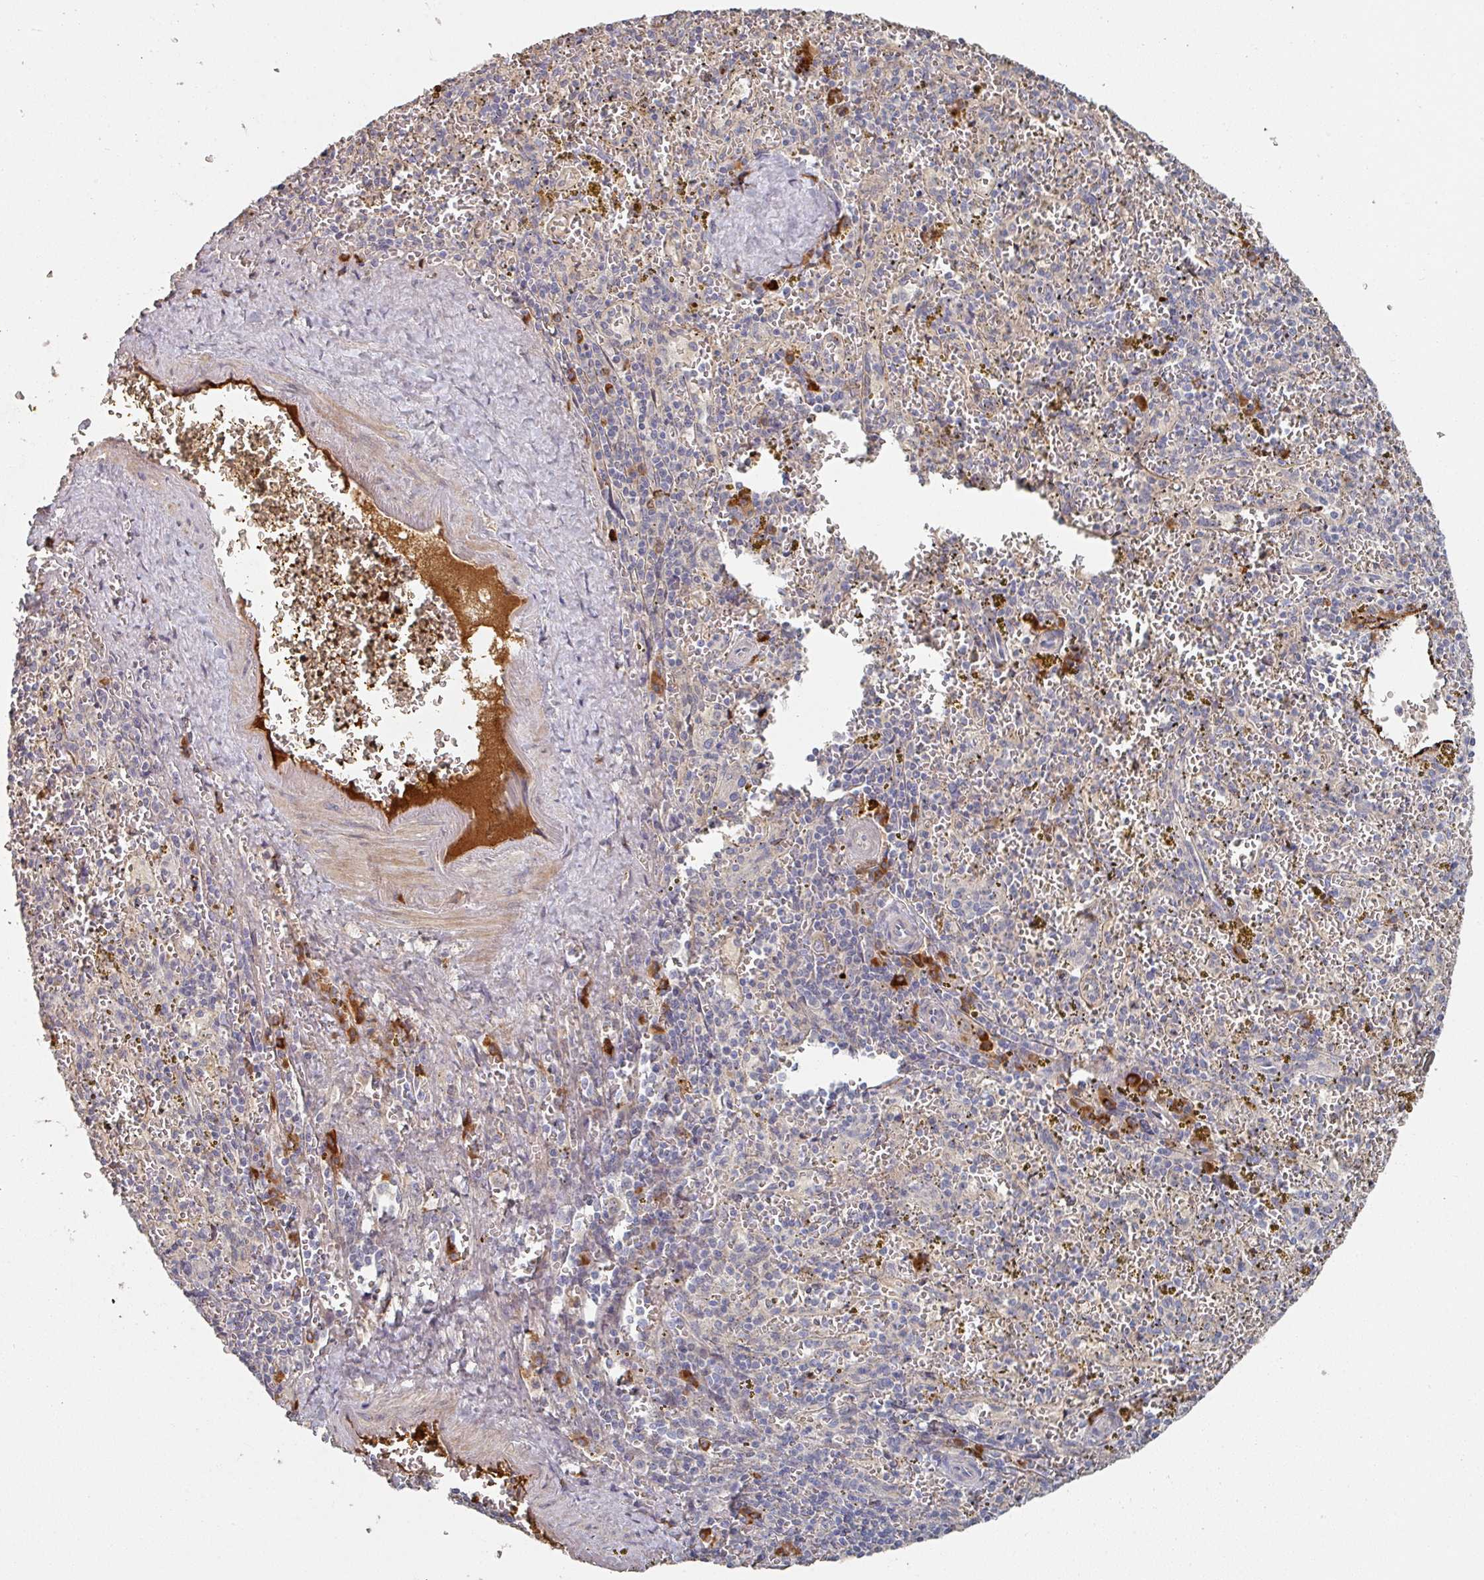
{"staining": {"intensity": "negative", "quantity": "none", "location": "none"}, "tissue": "spleen", "cell_type": "Cells in red pulp", "image_type": "normal", "snomed": [{"axis": "morphology", "description": "Normal tissue, NOS"}, {"axis": "topography", "description": "Spleen"}], "caption": "Human spleen stained for a protein using immunohistochemistry exhibits no staining in cells in red pulp.", "gene": "ENSG00000249773", "patient": {"sex": "male", "age": 57}}